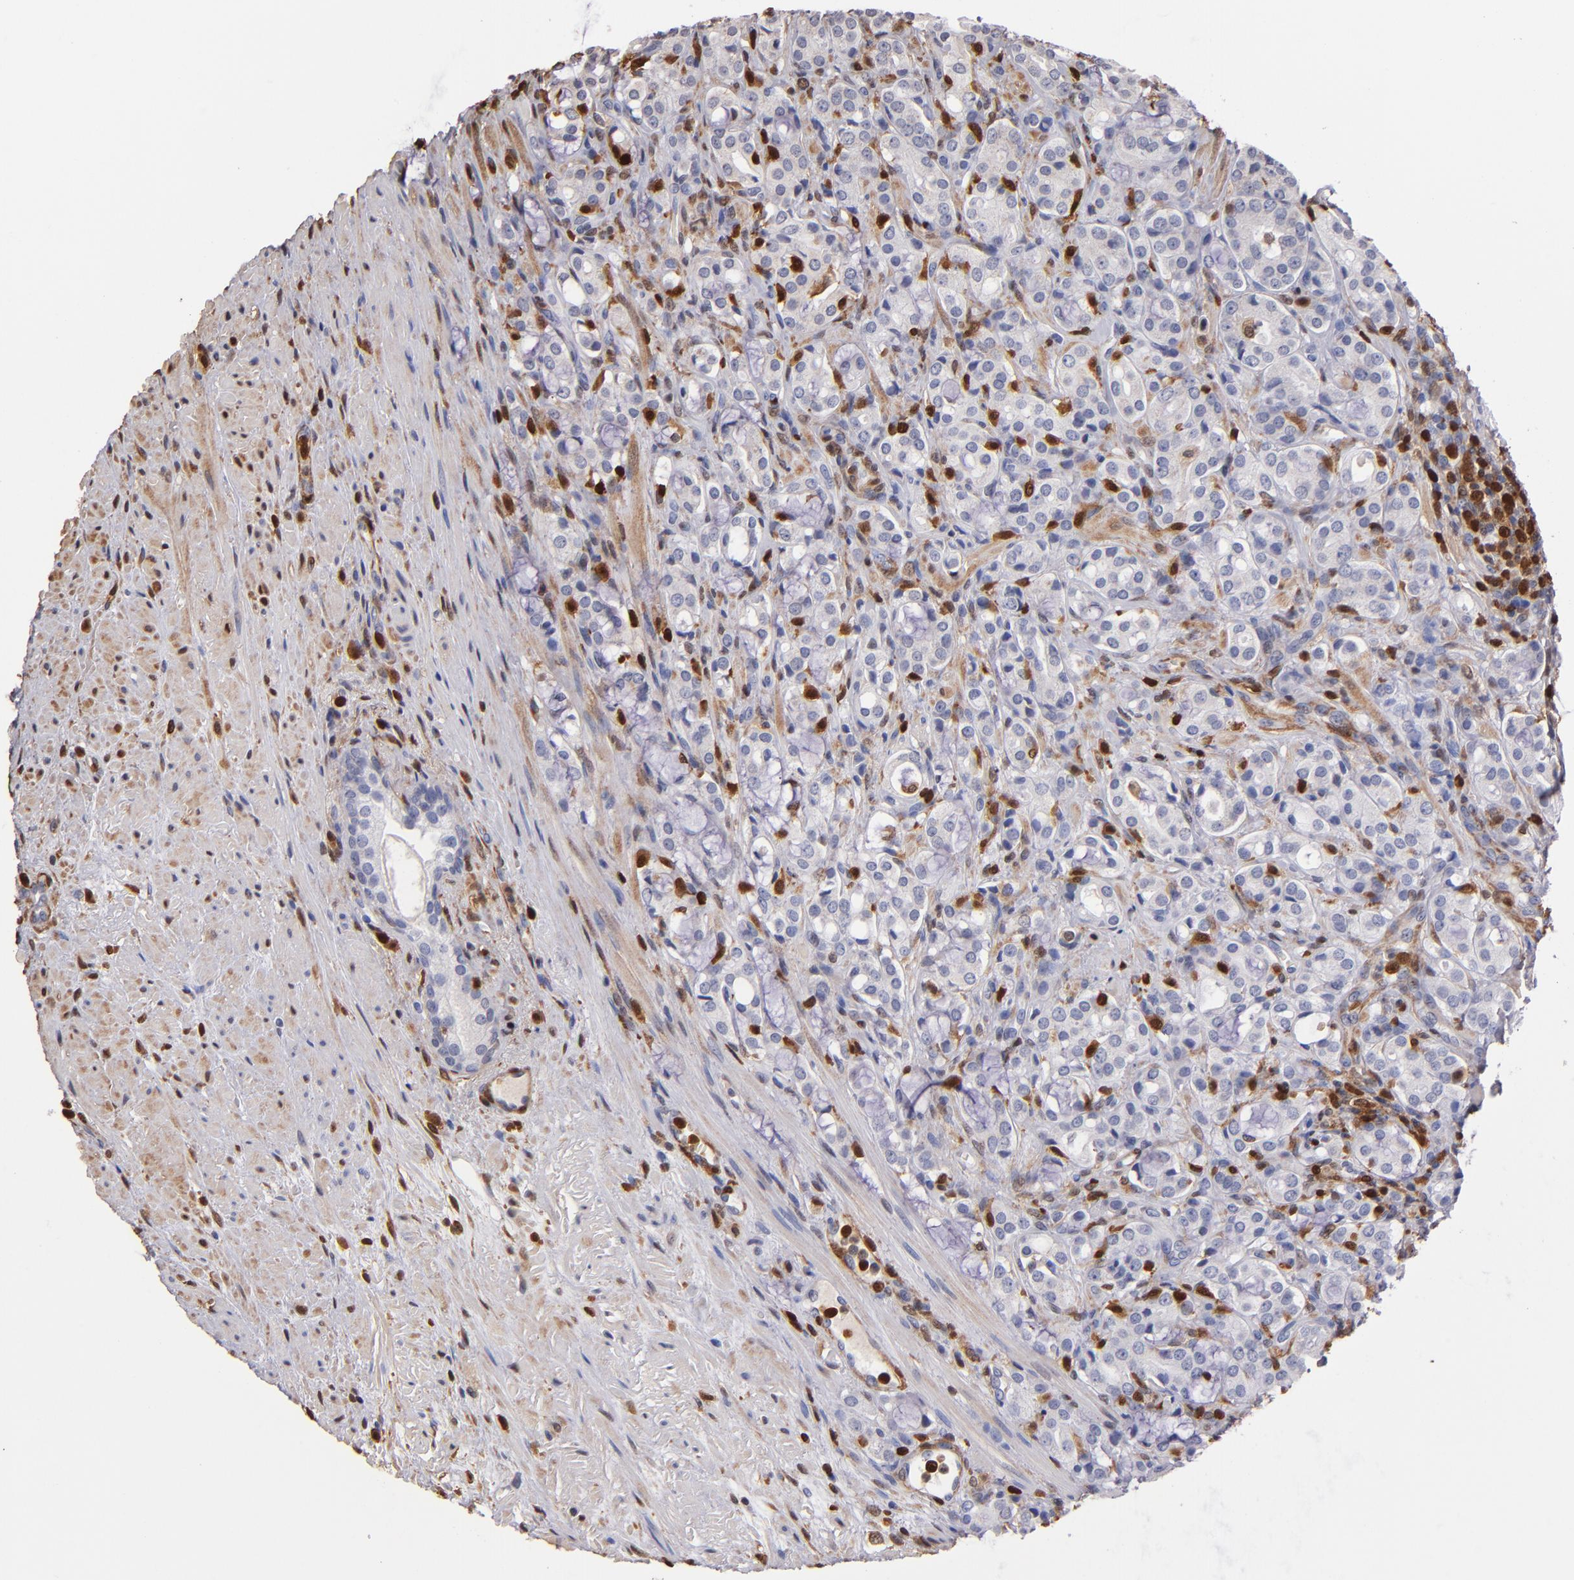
{"staining": {"intensity": "negative", "quantity": "none", "location": "none"}, "tissue": "prostate cancer", "cell_type": "Tumor cells", "image_type": "cancer", "snomed": [{"axis": "morphology", "description": "Adenocarcinoma, High grade"}, {"axis": "topography", "description": "Prostate"}], "caption": "A high-resolution histopathology image shows IHC staining of prostate cancer (adenocarcinoma (high-grade)), which exhibits no significant expression in tumor cells.", "gene": "S100A4", "patient": {"sex": "male", "age": 72}}